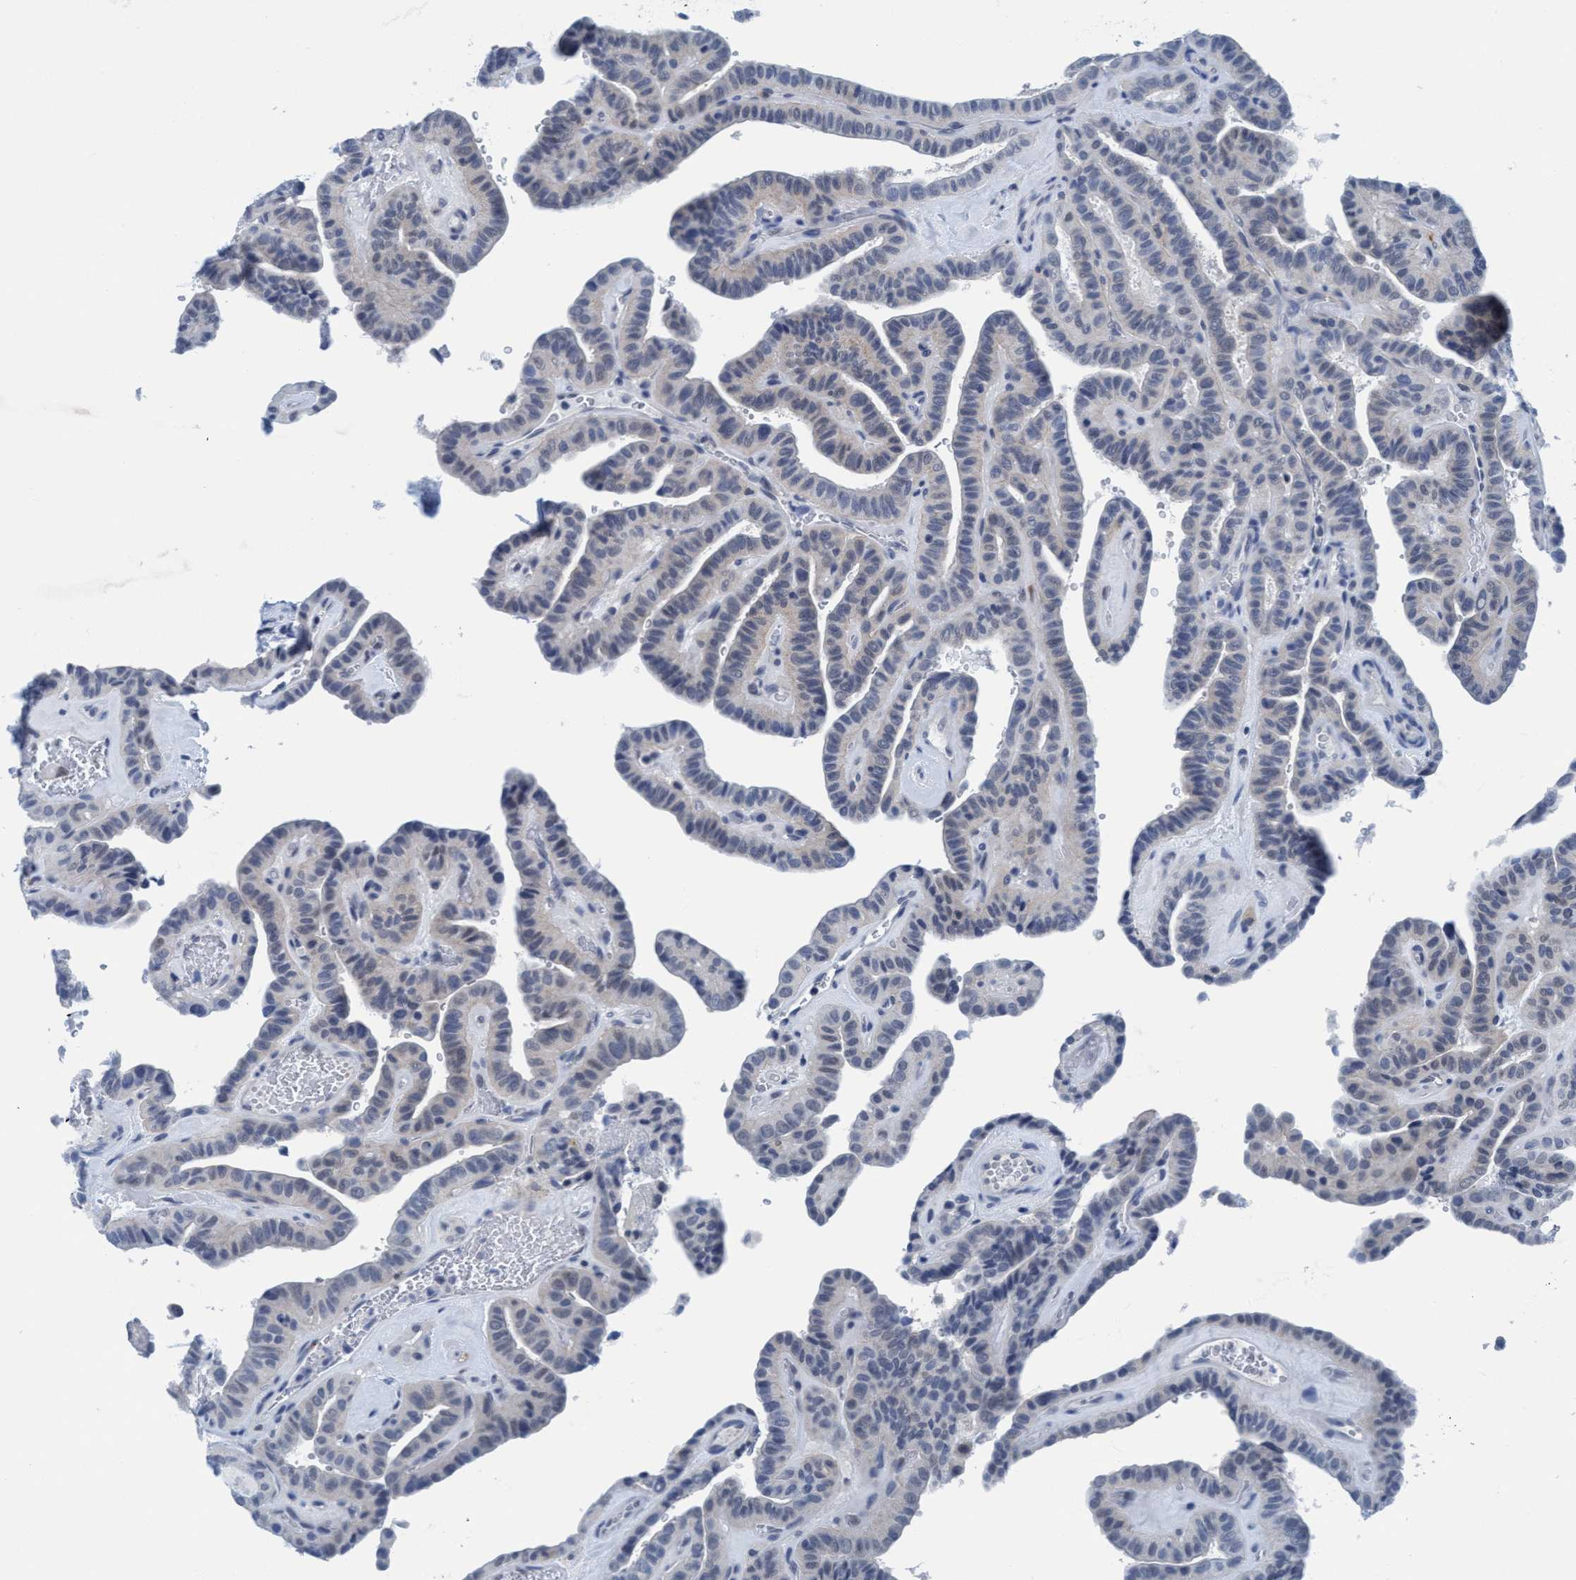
{"staining": {"intensity": "negative", "quantity": "none", "location": "none"}, "tissue": "thyroid cancer", "cell_type": "Tumor cells", "image_type": "cancer", "snomed": [{"axis": "morphology", "description": "Papillary adenocarcinoma, NOS"}, {"axis": "topography", "description": "Thyroid gland"}], "caption": "This is an immunohistochemistry (IHC) image of papillary adenocarcinoma (thyroid). There is no staining in tumor cells.", "gene": "DNAI1", "patient": {"sex": "male", "age": 77}}